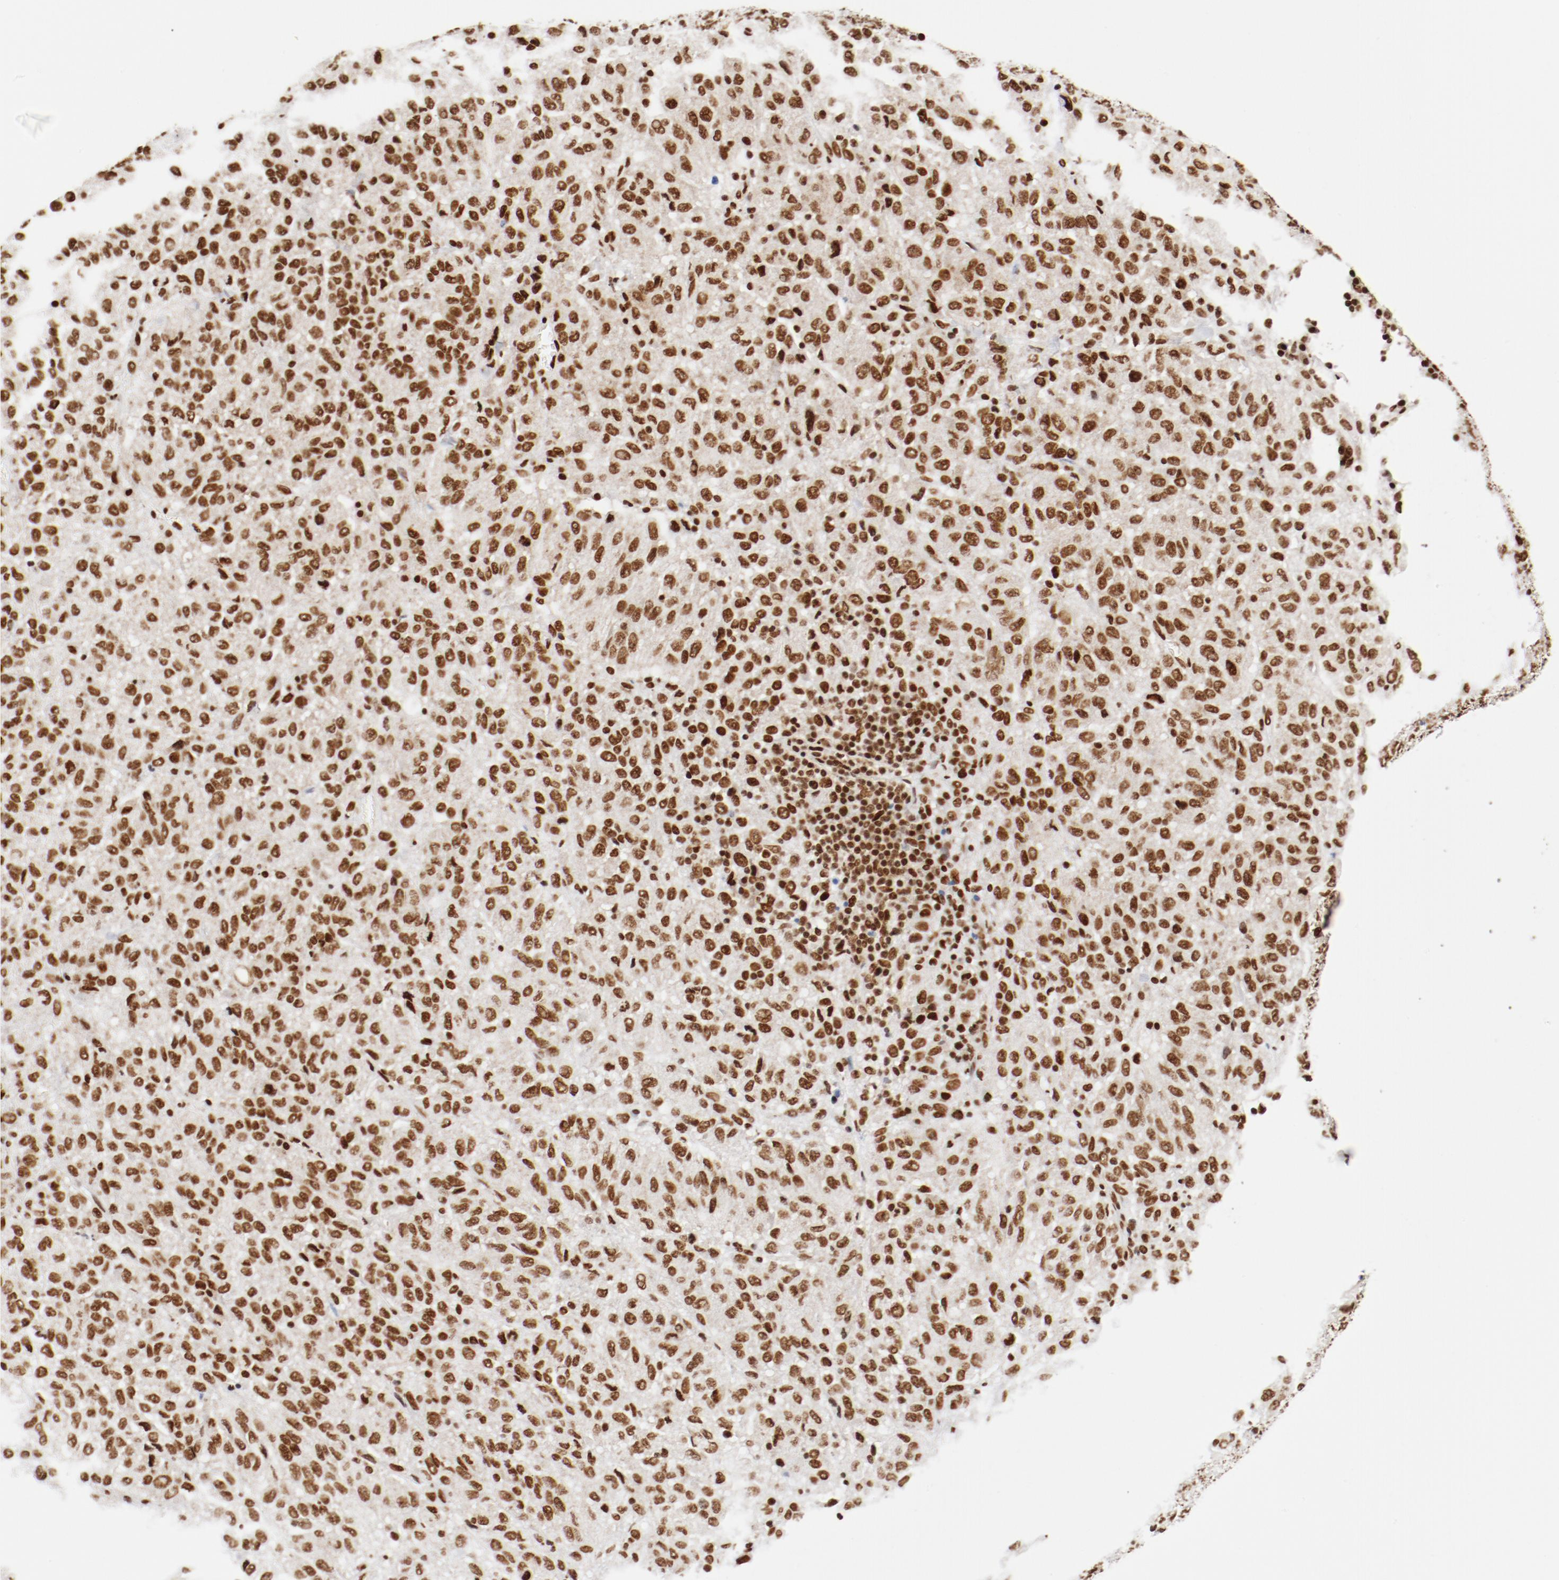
{"staining": {"intensity": "moderate", "quantity": ">75%", "location": "nuclear"}, "tissue": "melanoma", "cell_type": "Tumor cells", "image_type": "cancer", "snomed": [{"axis": "morphology", "description": "Malignant melanoma, Metastatic site"}, {"axis": "topography", "description": "Lung"}], "caption": "Immunohistochemical staining of human melanoma shows medium levels of moderate nuclear expression in approximately >75% of tumor cells. The staining was performed using DAB, with brown indicating positive protein expression. Nuclei are stained blue with hematoxylin.", "gene": "CTBP1", "patient": {"sex": "male", "age": 64}}